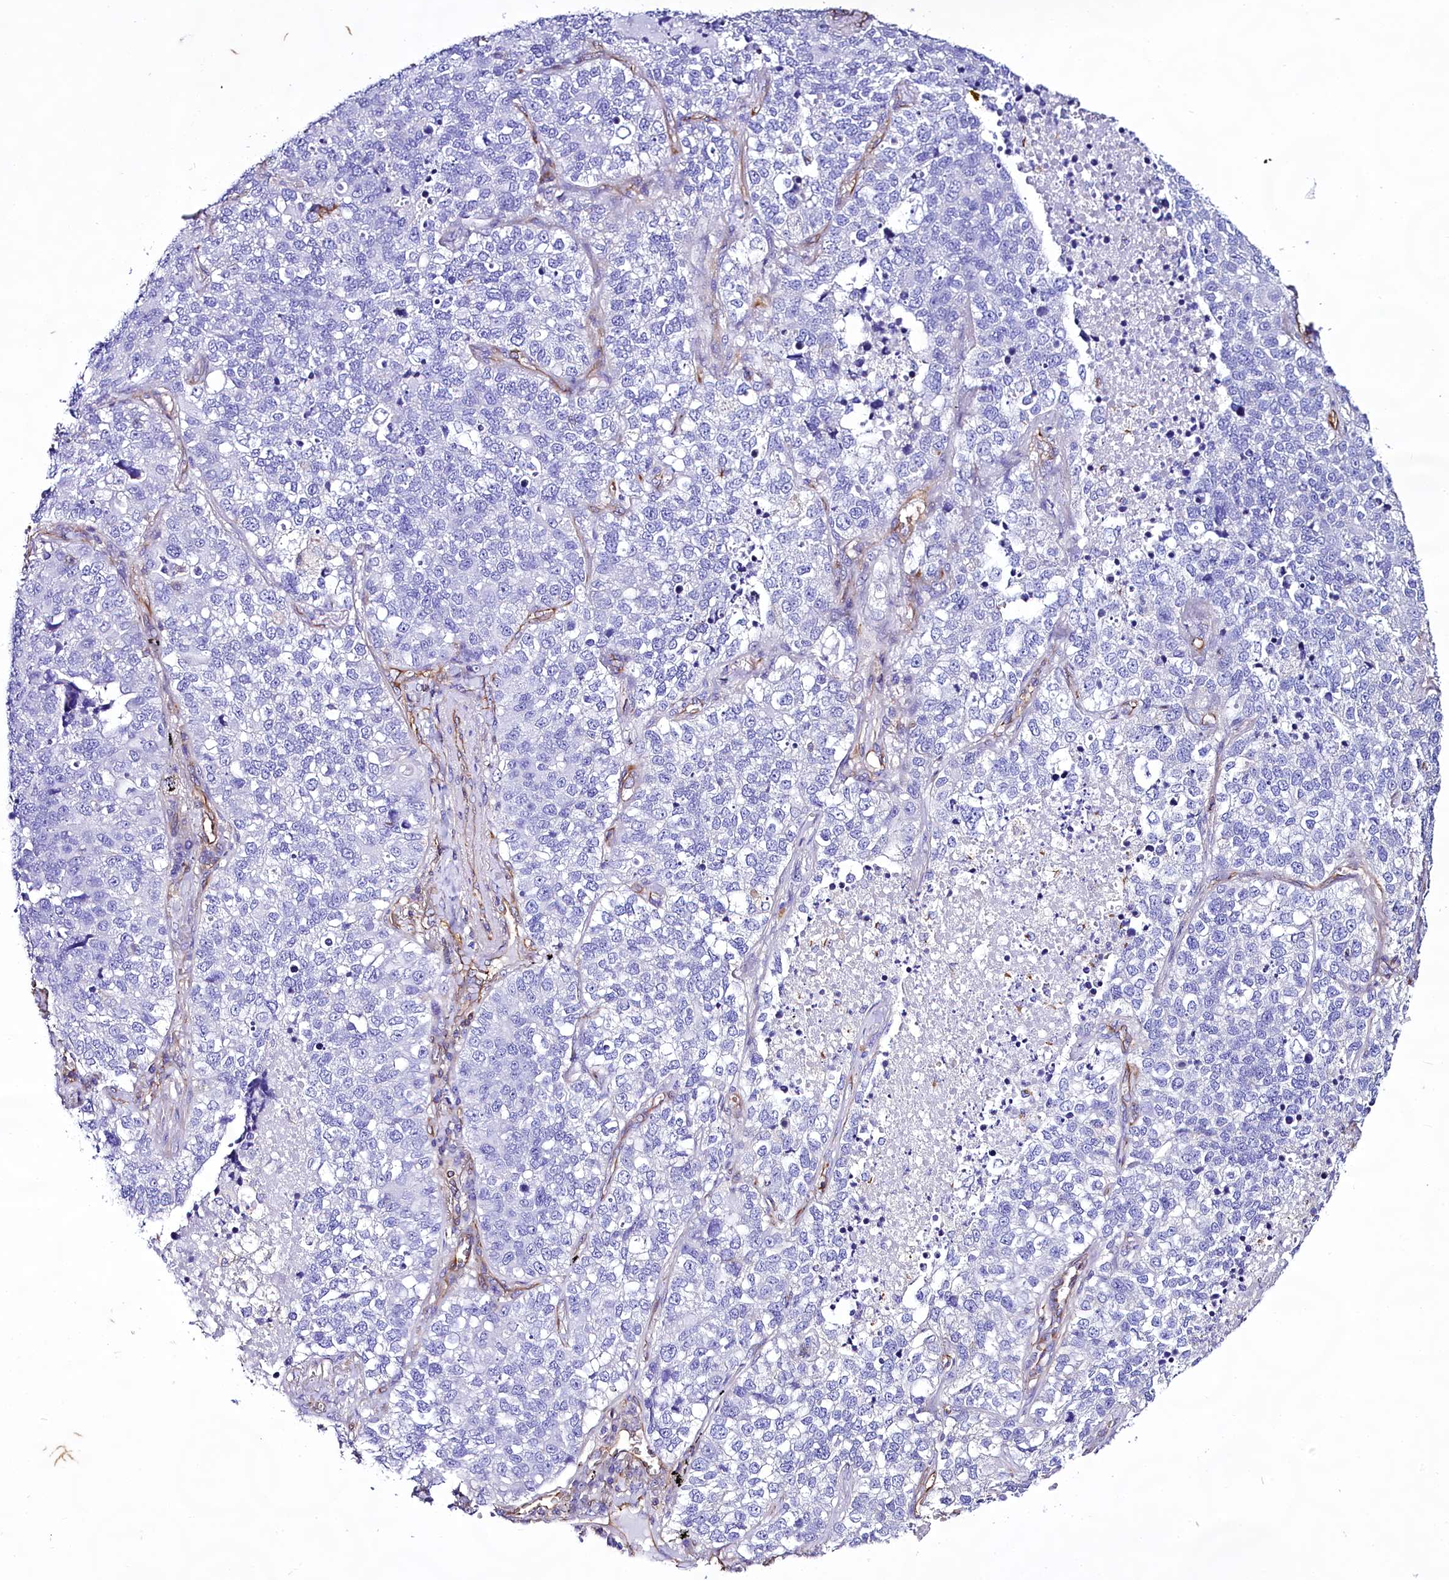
{"staining": {"intensity": "negative", "quantity": "none", "location": "none"}, "tissue": "lung cancer", "cell_type": "Tumor cells", "image_type": "cancer", "snomed": [{"axis": "morphology", "description": "Adenocarcinoma, NOS"}, {"axis": "topography", "description": "Lung"}], "caption": "A high-resolution image shows IHC staining of adenocarcinoma (lung), which demonstrates no significant staining in tumor cells.", "gene": "CD99", "patient": {"sex": "male", "age": 49}}